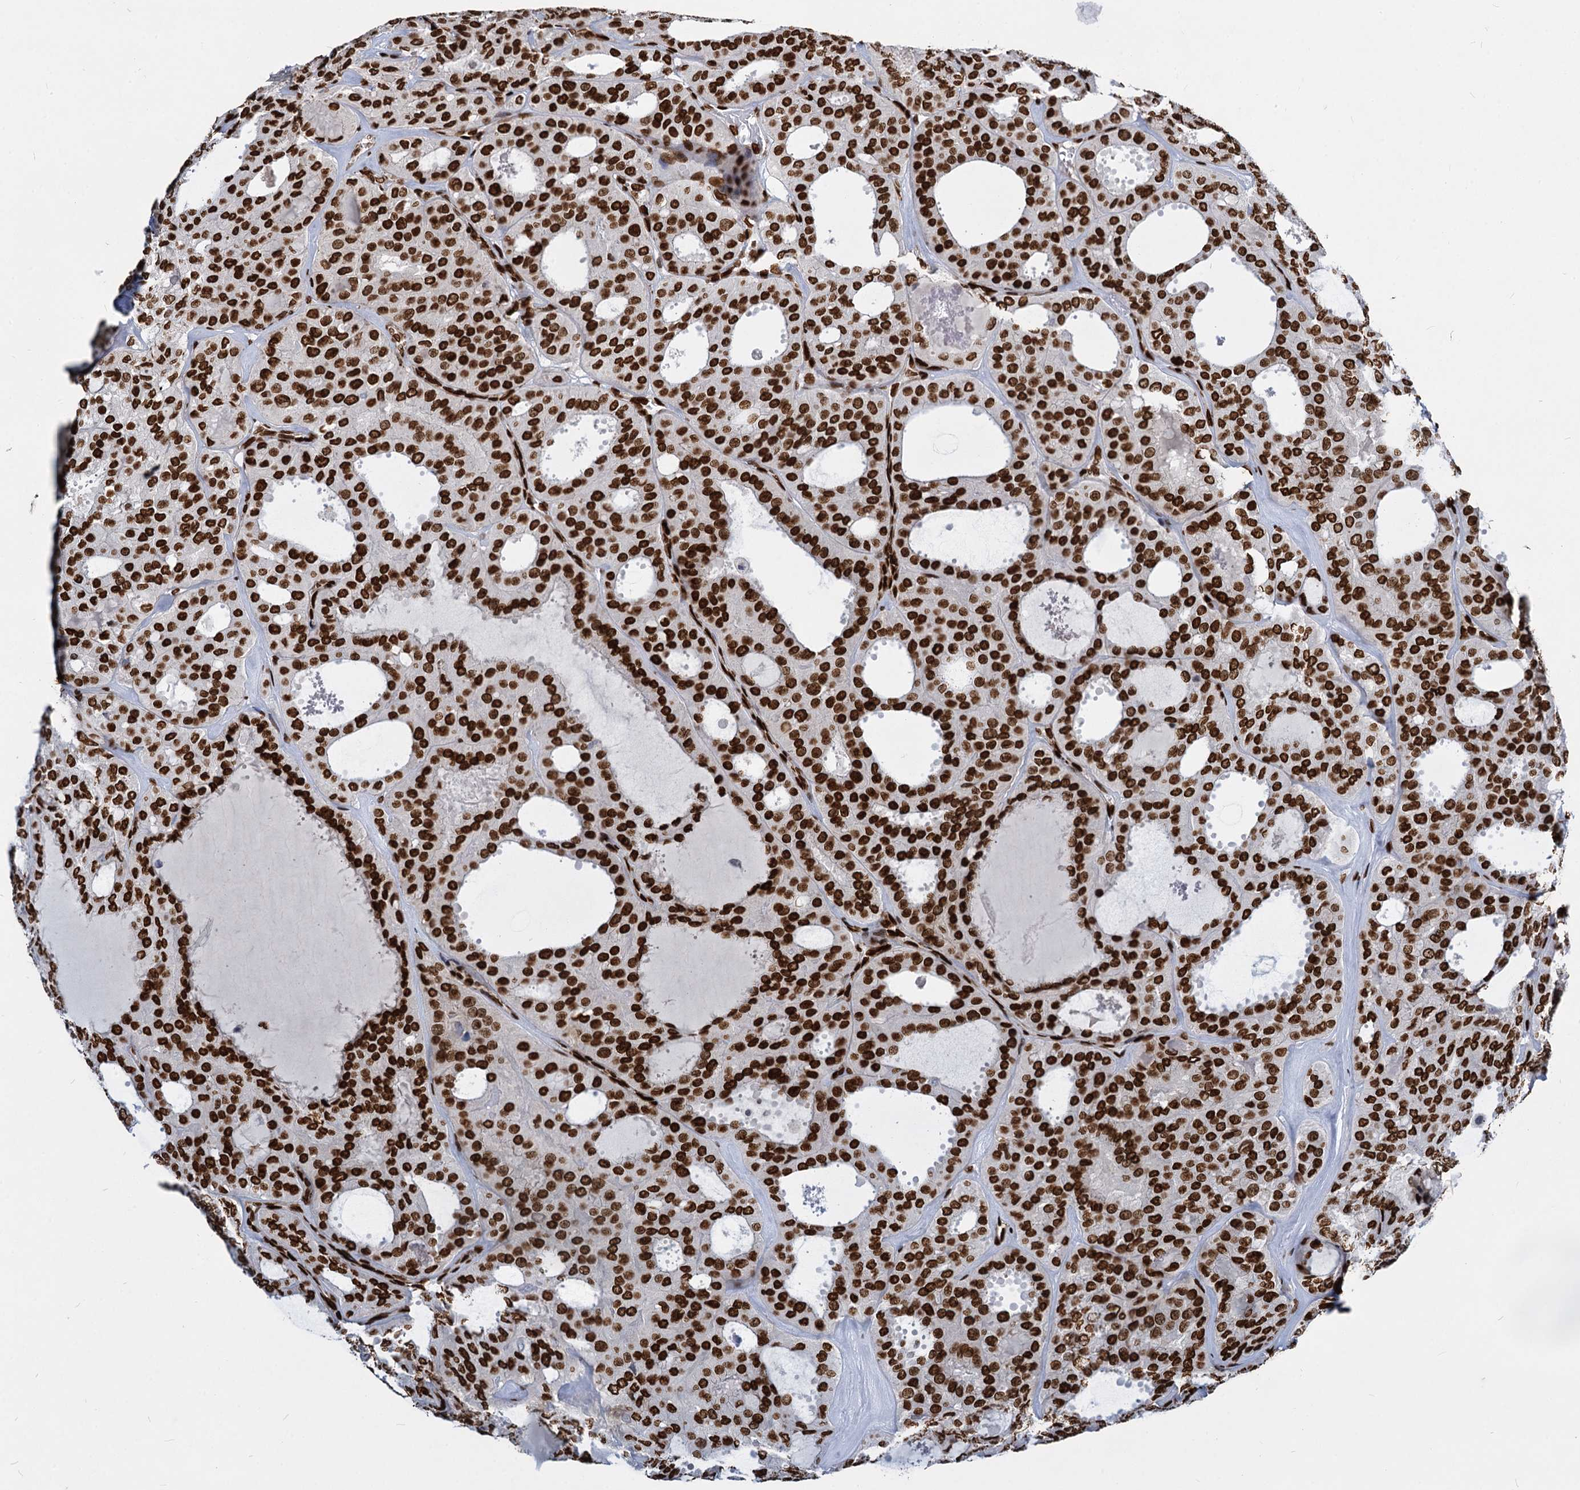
{"staining": {"intensity": "strong", "quantity": ">75%", "location": "nuclear"}, "tissue": "thyroid cancer", "cell_type": "Tumor cells", "image_type": "cancer", "snomed": [{"axis": "morphology", "description": "Follicular adenoma carcinoma, NOS"}, {"axis": "topography", "description": "Thyroid gland"}], "caption": "High-magnification brightfield microscopy of follicular adenoma carcinoma (thyroid) stained with DAB (brown) and counterstained with hematoxylin (blue). tumor cells exhibit strong nuclear expression is appreciated in approximately>75% of cells.", "gene": "MECP2", "patient": {"sex": "male", "age": 75}}